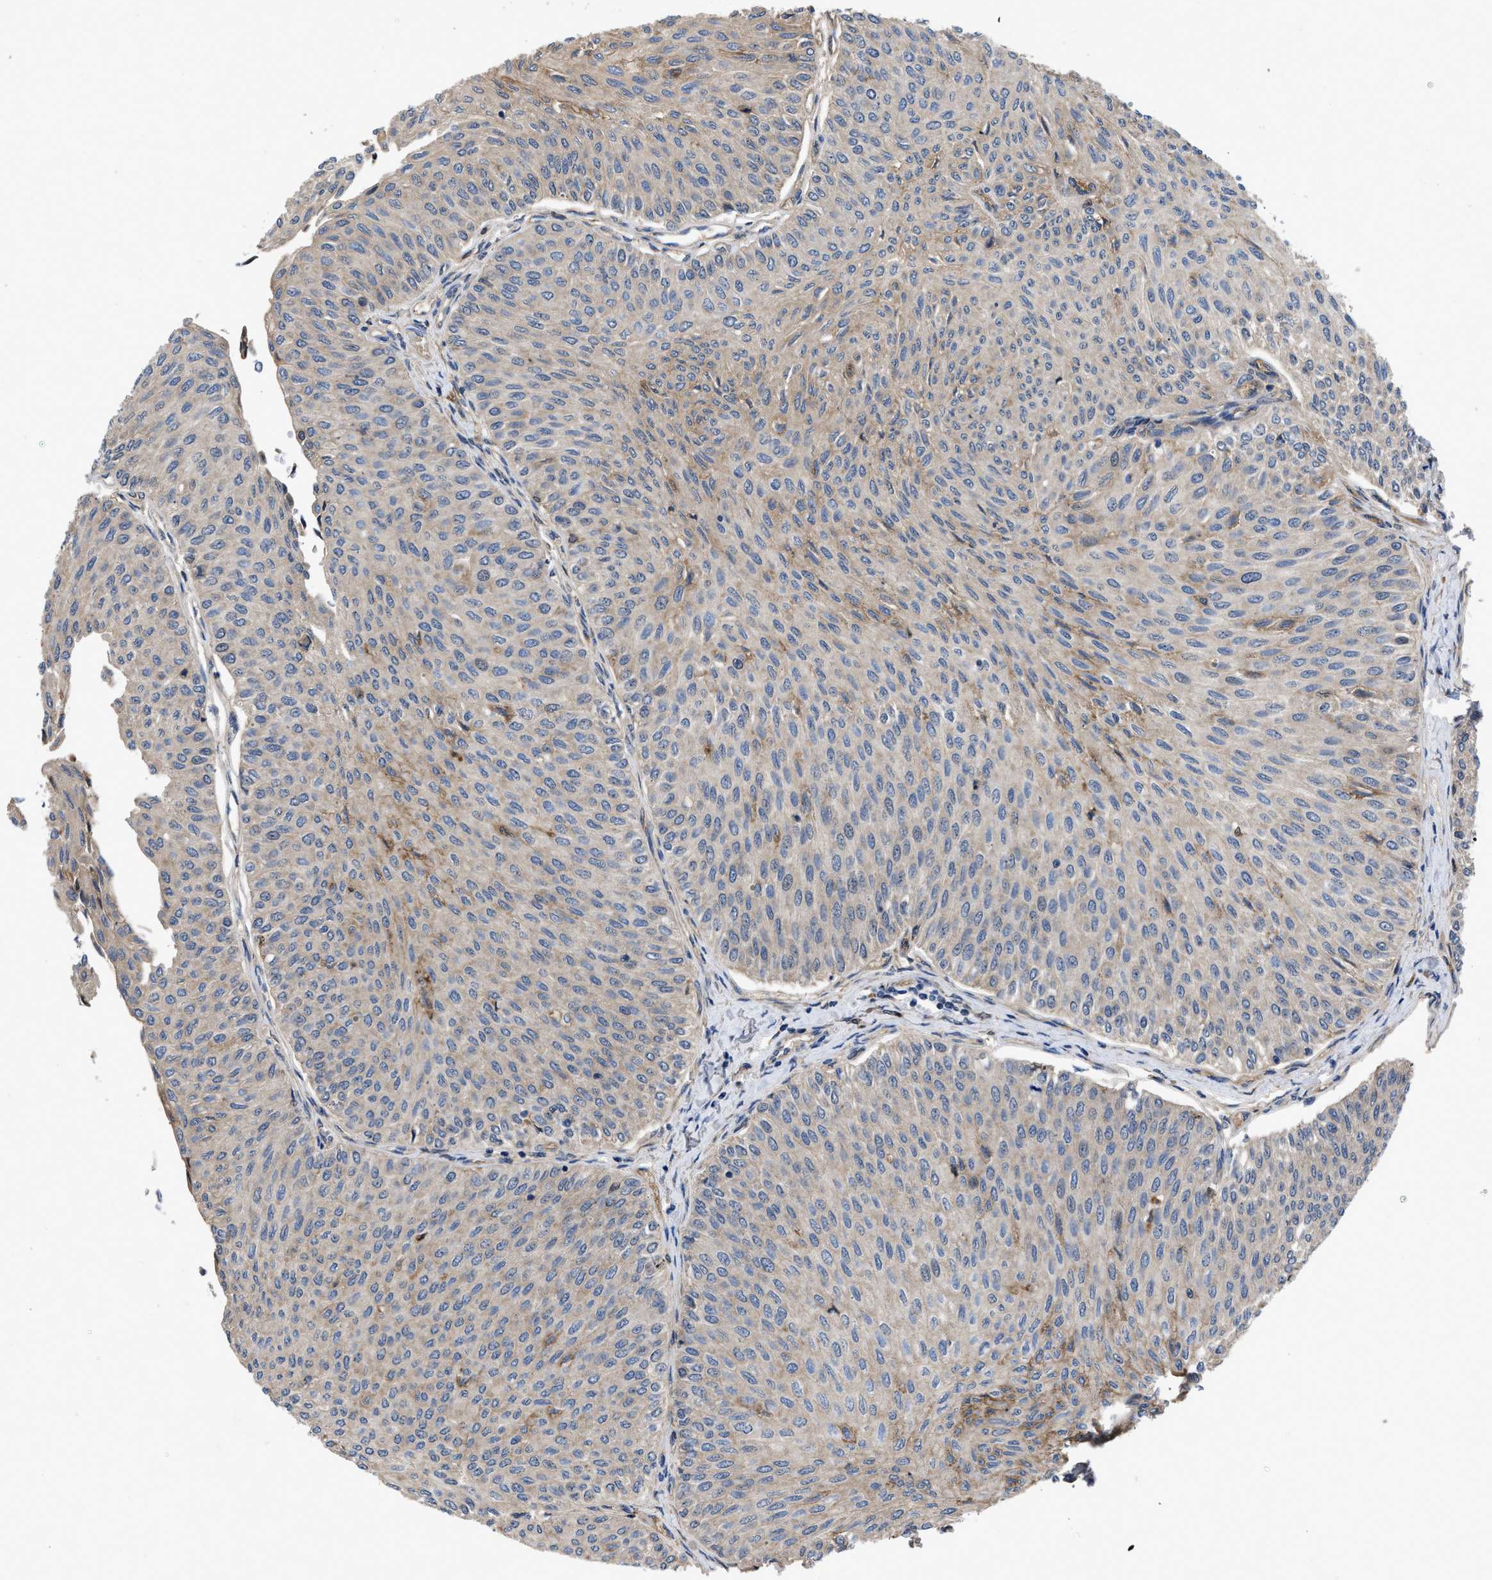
{"staining": {"intensity": "moderate", "quantity": "<25%", "location": "cytoplasmic/membranous"}, "tissue": "urothelial cancer", "cell_type": "Tumor cells", "image_type": "cancer", "snomed": [{"axis": "morphology", "description": "Urothelial carcinoma, Low grade"}, {"axis": "topography", "description": "Urinary bladder"}], "caption": "High-power microscopy captured an immunohistochemistry micrograph of low-grade urothelial carcinoma, revealing moderate cytoplasmic/membranous expression in approximately <25% of tumor cells.", "gene": "VPS4A", "patient": {"sex": "male", "age": 78}}